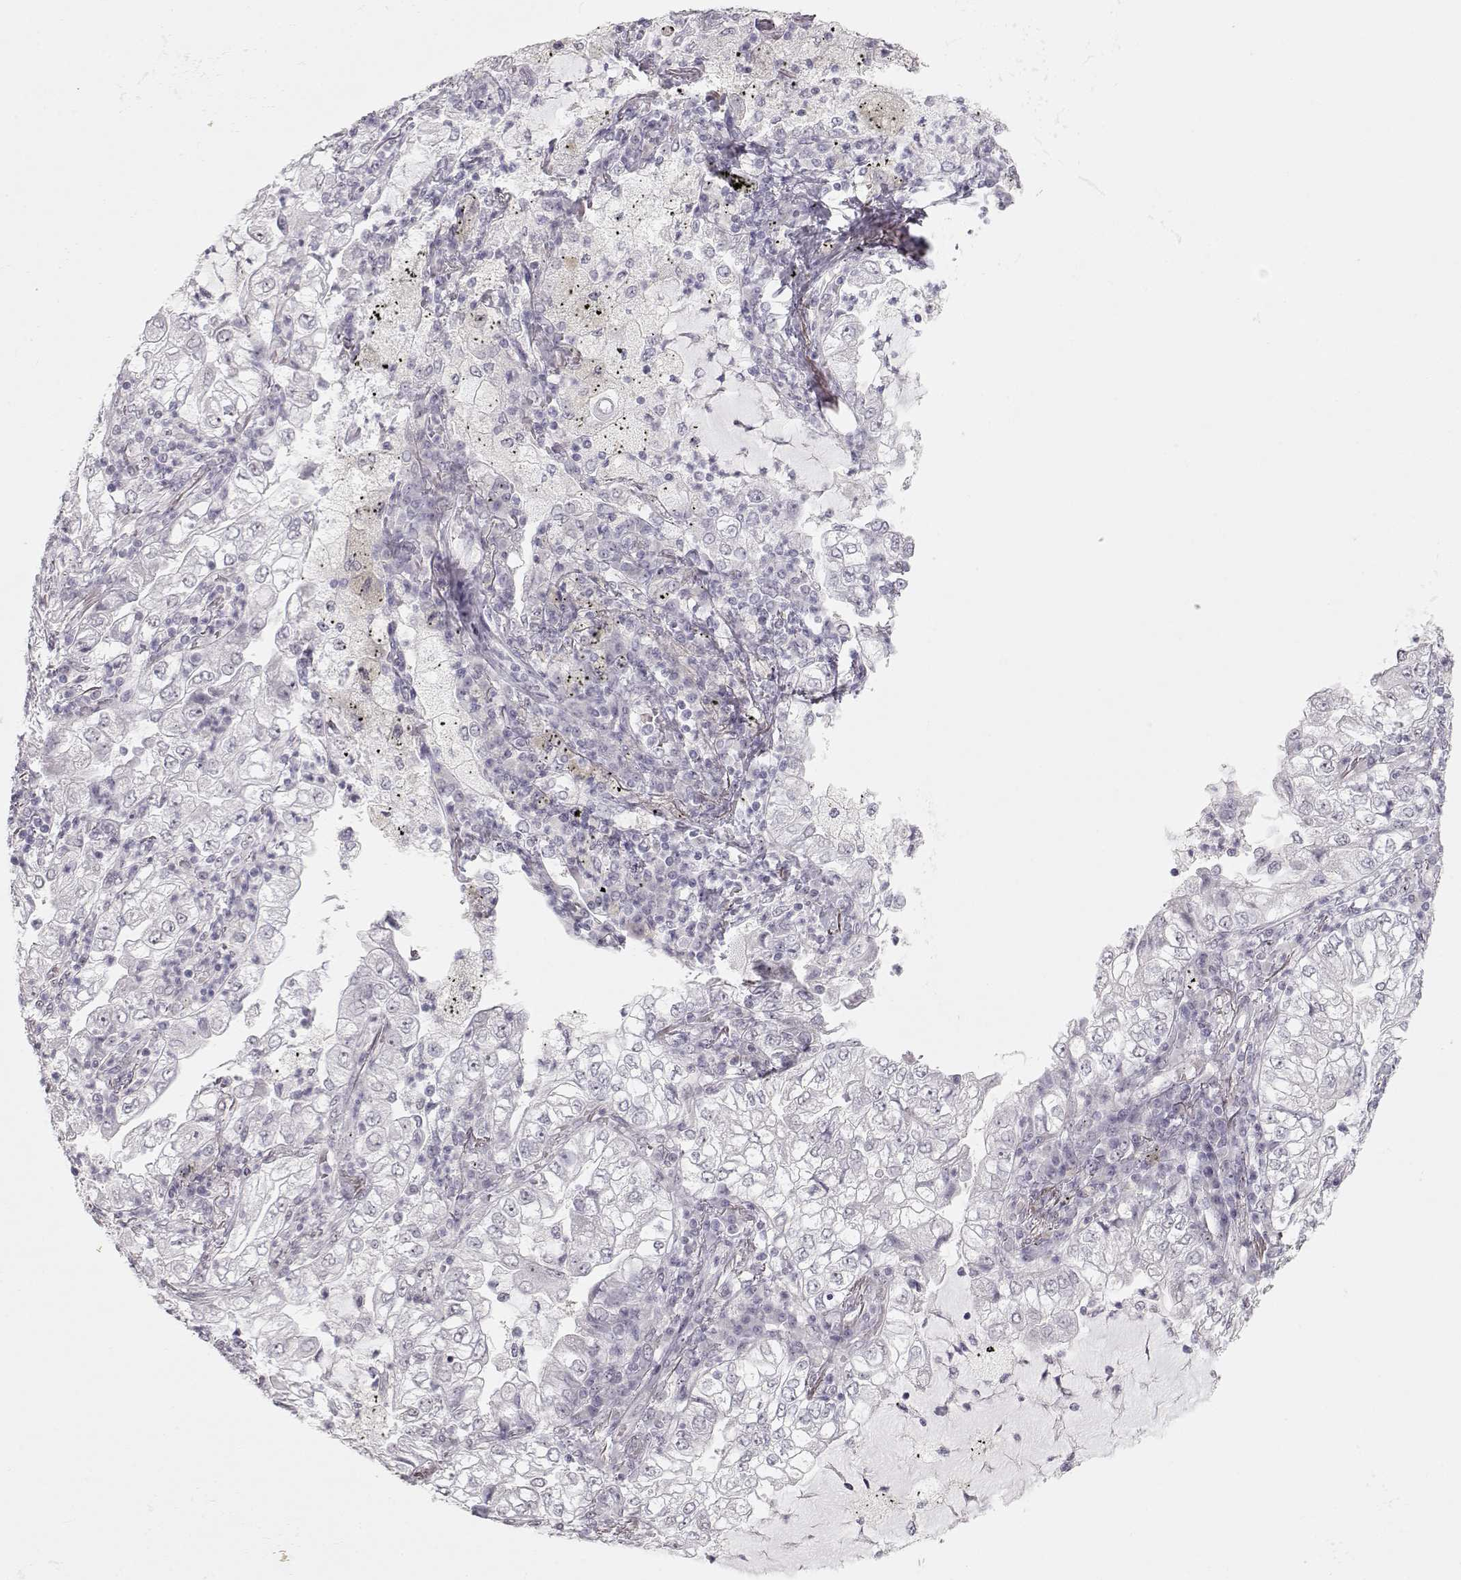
{"staining": {"intensity": "negative", "quantity": "none", "location": "none"}, "tissue": "lung cancer", "cell_type": "Tumor cells", "image_type": "cancer", "snomed": [{"axis": "morphology", "description": "Adenocarcinoma, NOS"}, {"axis": "topography", "description": "Lung"}], "caption": "Tumor cells are negative for brown protein staining in lung cancer (adenocarcinoma).", "gene": "FAM205A", "patient": {"sex": "female", "age": 73}}